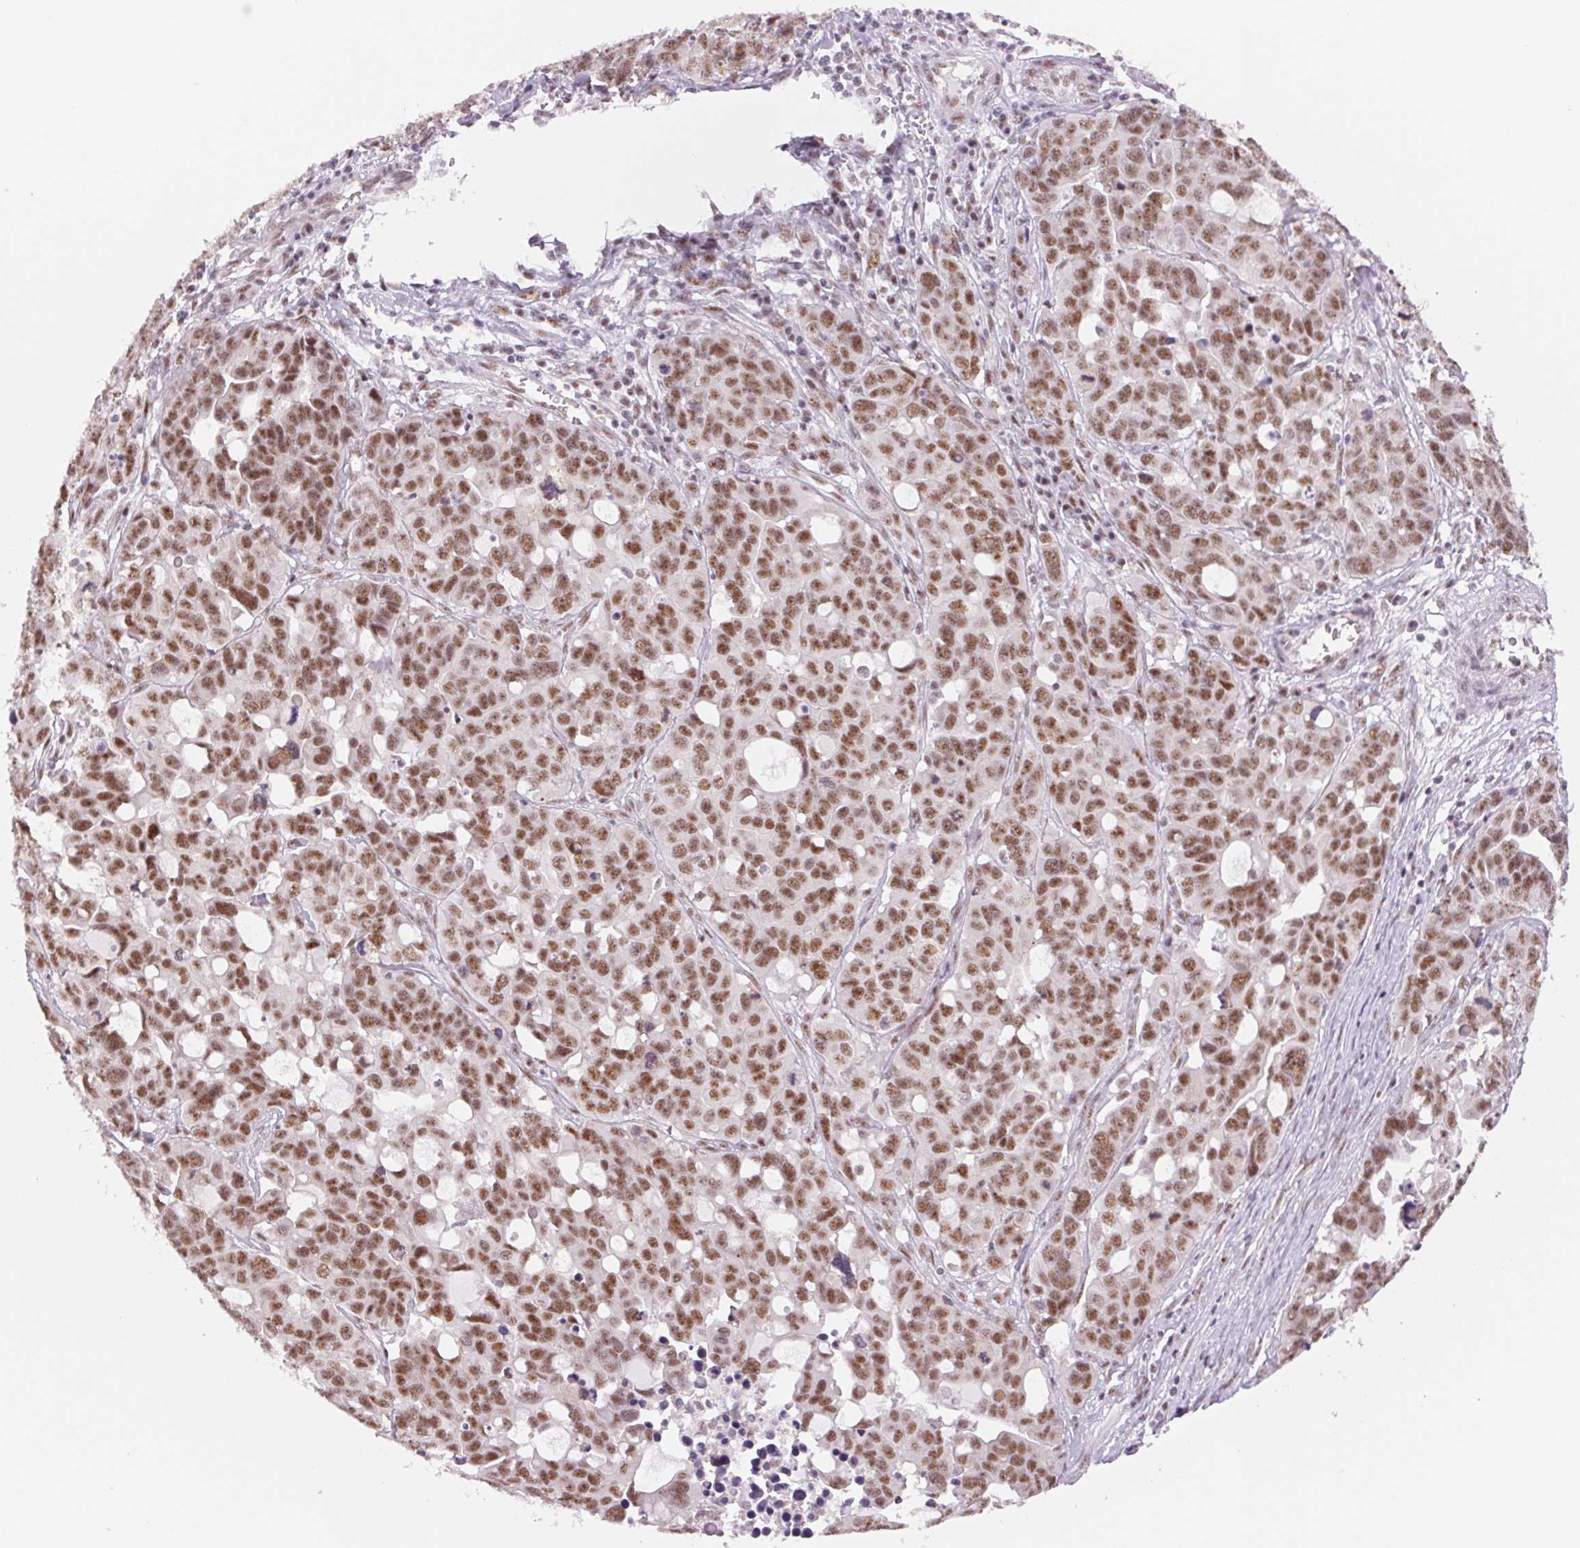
{"staining": {"intensity": "moderate", "quantity": ">75%", "location": "nuclear"}, "tissue": "ovarian cancer", "cell_type": "Tumor cells", "image_type": "cancer", "snomed": [{"axis": "morphology", "description": "Carcinoma, endometroid"}, {"axis": "topography", "description": "Ovary"}], "caption": "This photomicrograph displays immunohistochemistry (IHC) staining of human endometroid carcinoma (ovarian), with medium moderate nuclear positivity in about >75% of tumor cells.", "gene": "ZC3H14", "patient": {"sex": "female", "age": 78}}